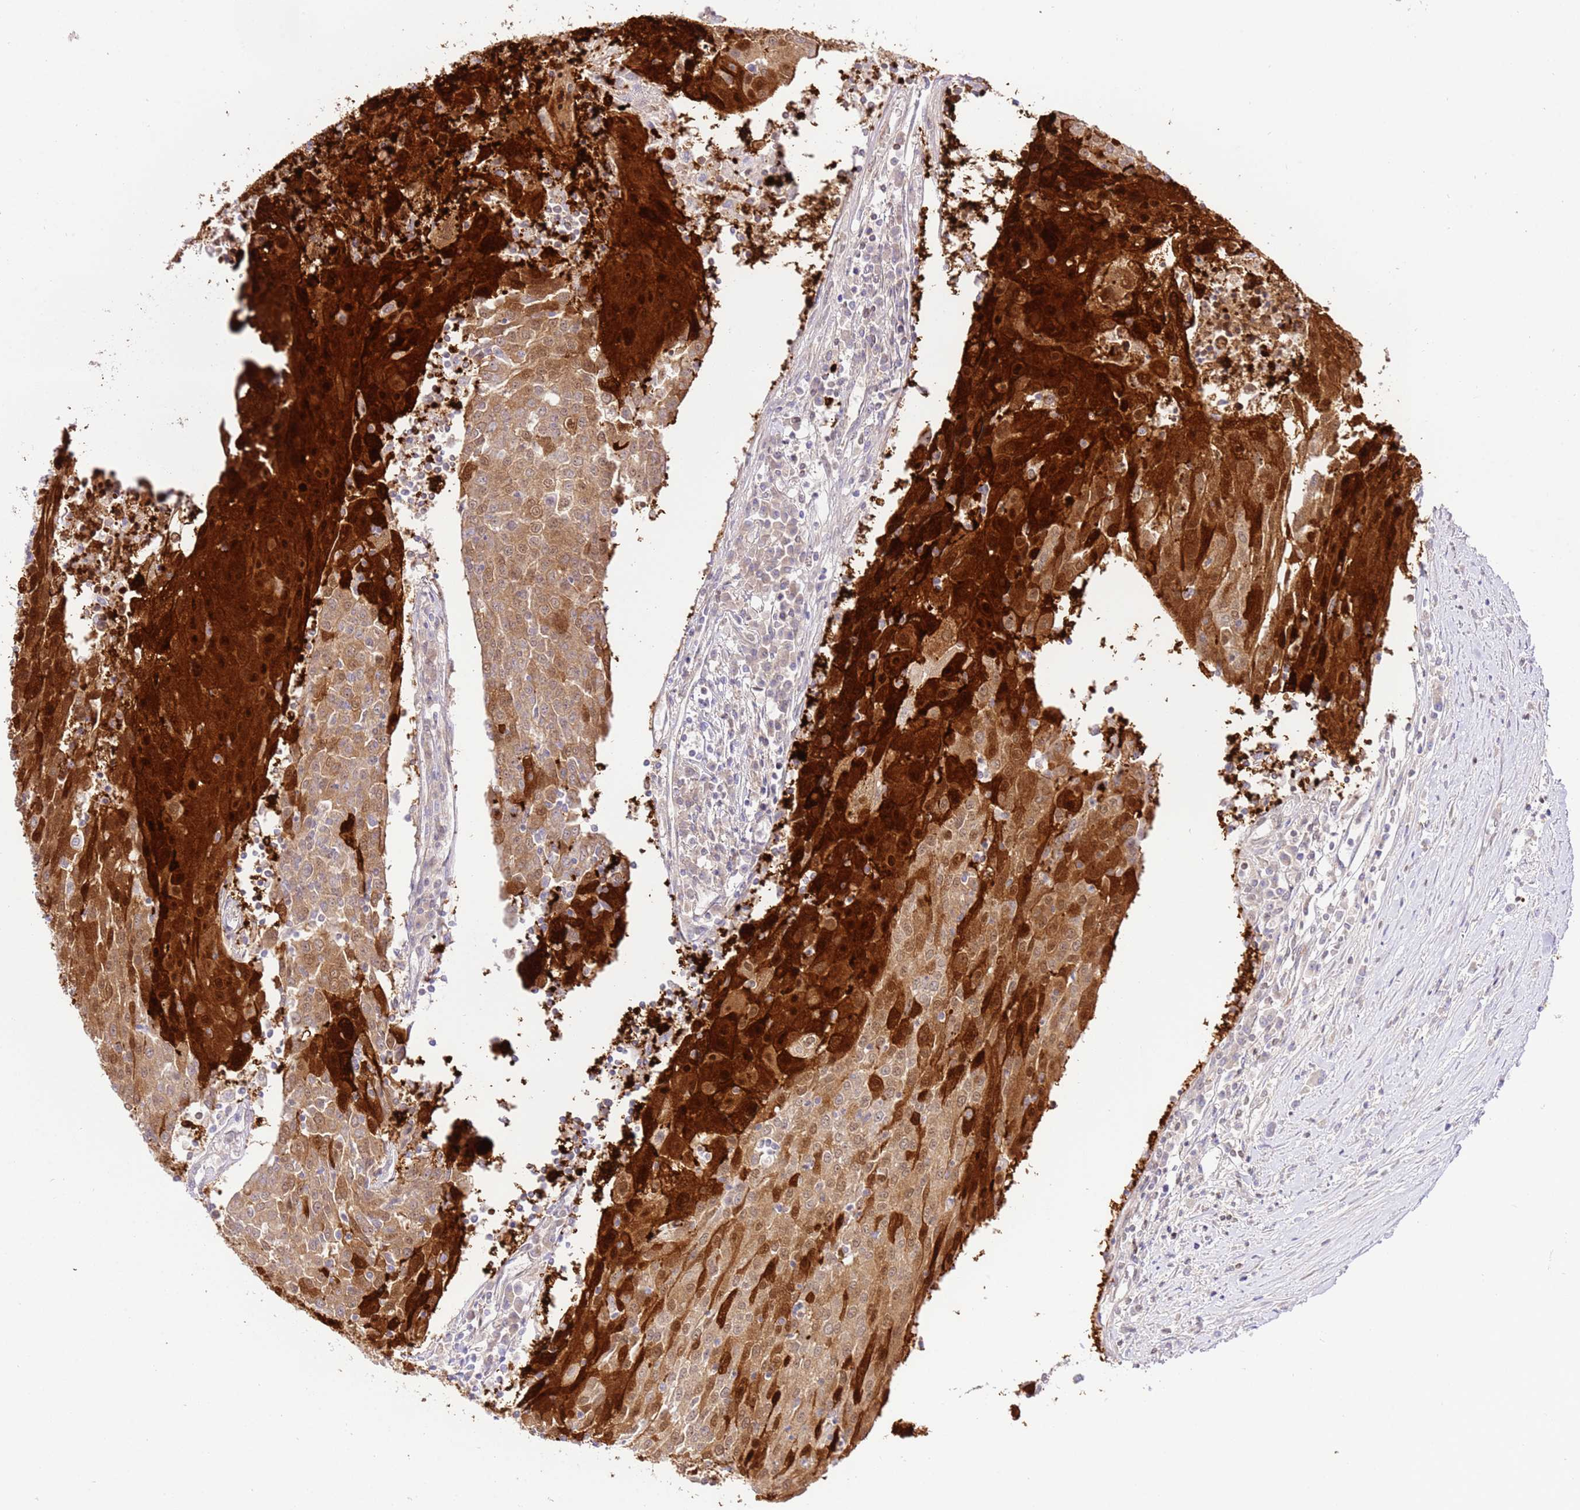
{"staining": {"intensity": "strong", "quantity": "25%-75%", "location": "cytoplasmic/membranous,nuclear"}, "tissue": "urothelial cancer", "cell_type": "Tumor cells", "image_type": "cancer", "snomed": [{"axis": "morphology", "description": "Urothelial carcinoma, High grade"}, {"axis": "topography", "description": "Urinary bladder"}], "caption": "Urothelial cancer stained with a brown dye demonstrates strong cytoplasmic/membranous and nuclear positive staining in about 25%-75% of tumor cells.", "gene": "TRIM37", "patient": {"sex": "female", "age": 85}}